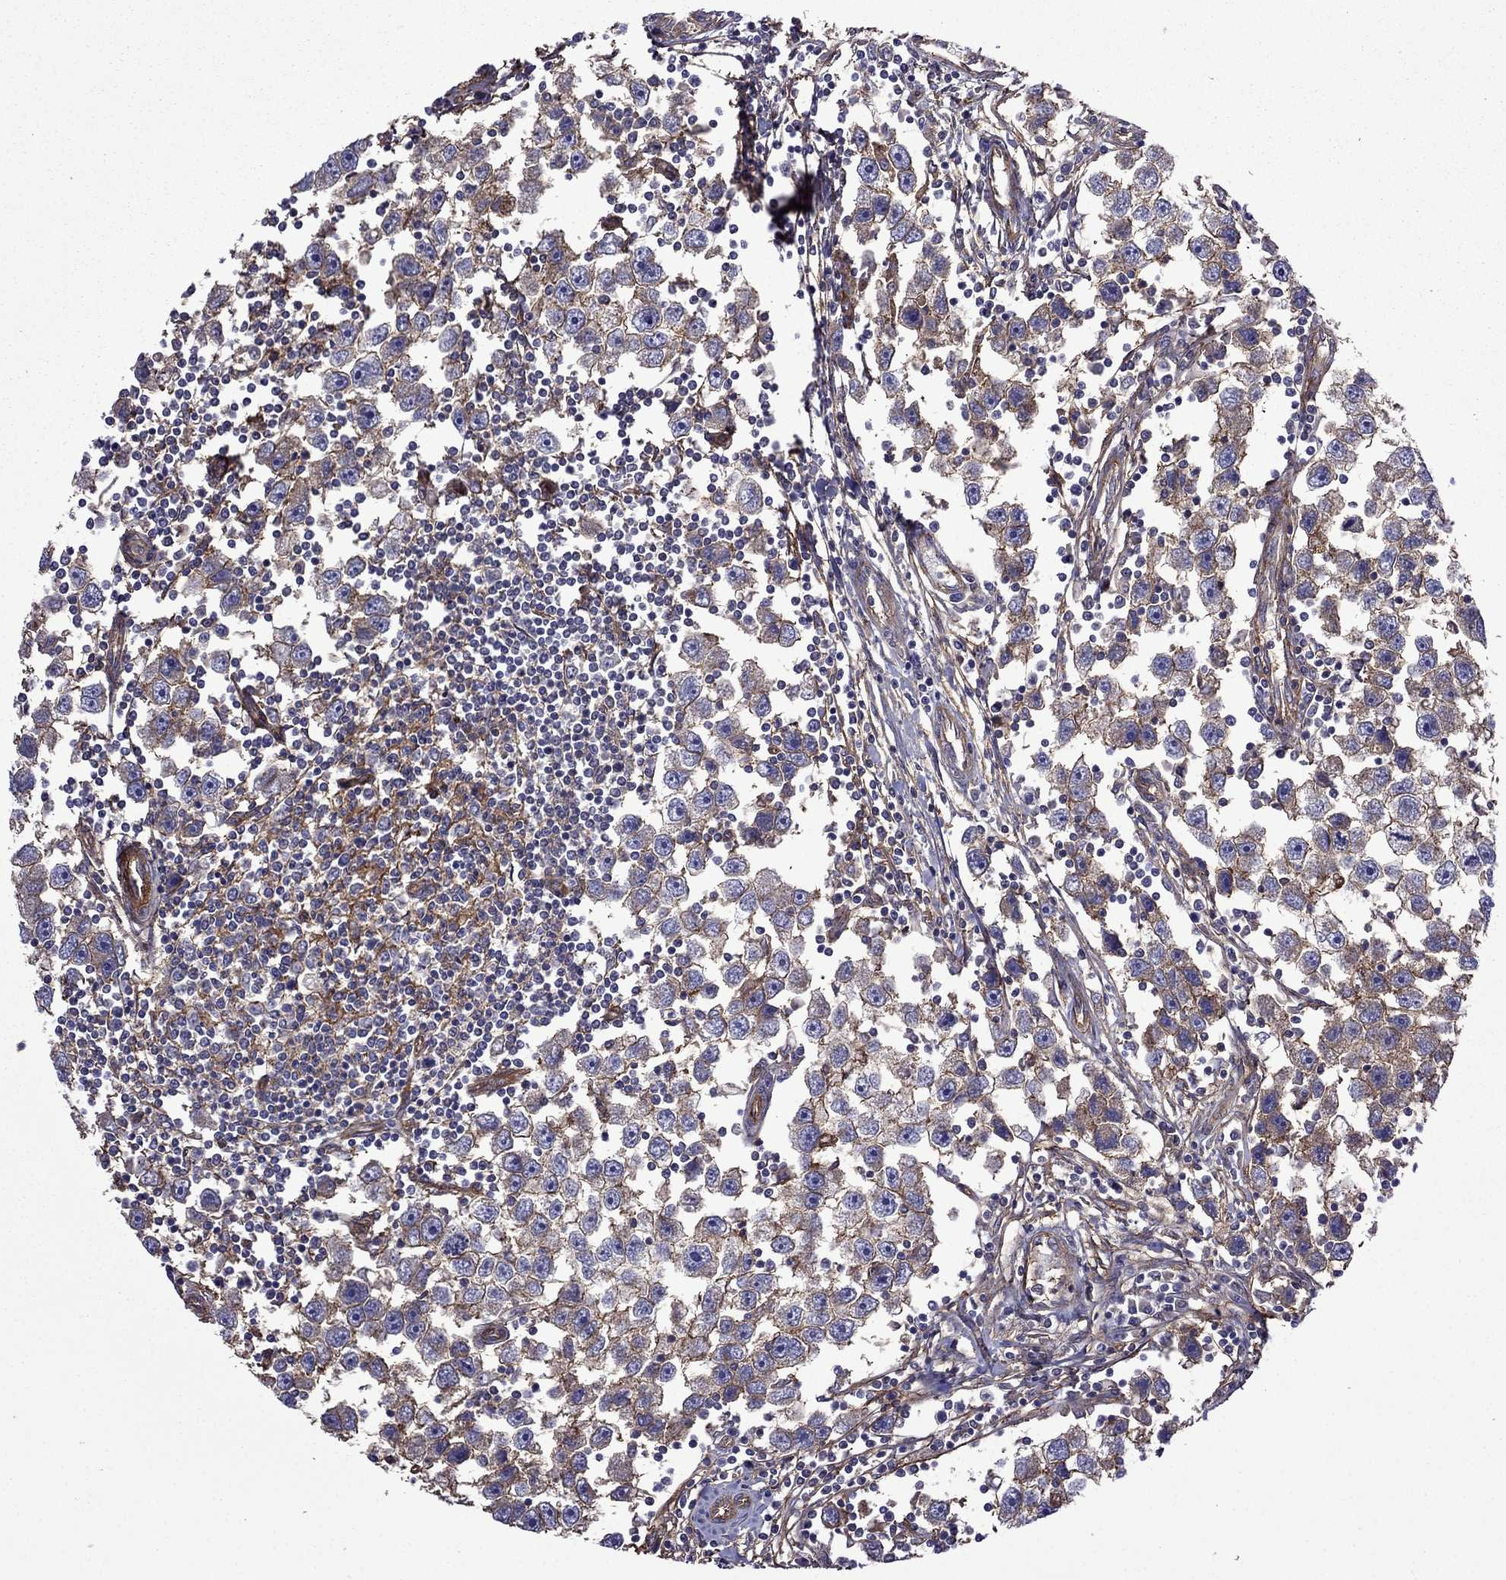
{"staining": {"intensity": "moderate", "quantity": "25%-75%", "location": "cytoplasmic/membranous"}, "tissue": "testis cancer", "cell_type": "Tumor cells", "image_type": "cancer", "snomed": [{"axis": "morphology", "description": "Seminoma, NOS"}, {"axis": "topography", "description": "Testis"}], "caption": "Immunohistochemical staining of testis seminoma shows medium levels of moderate cytoplasmic/membranous staining in approximately 25%-75% of tumor cells.", "gene": "ITGB1", "patient": {"sex": "male", "age": 30}}